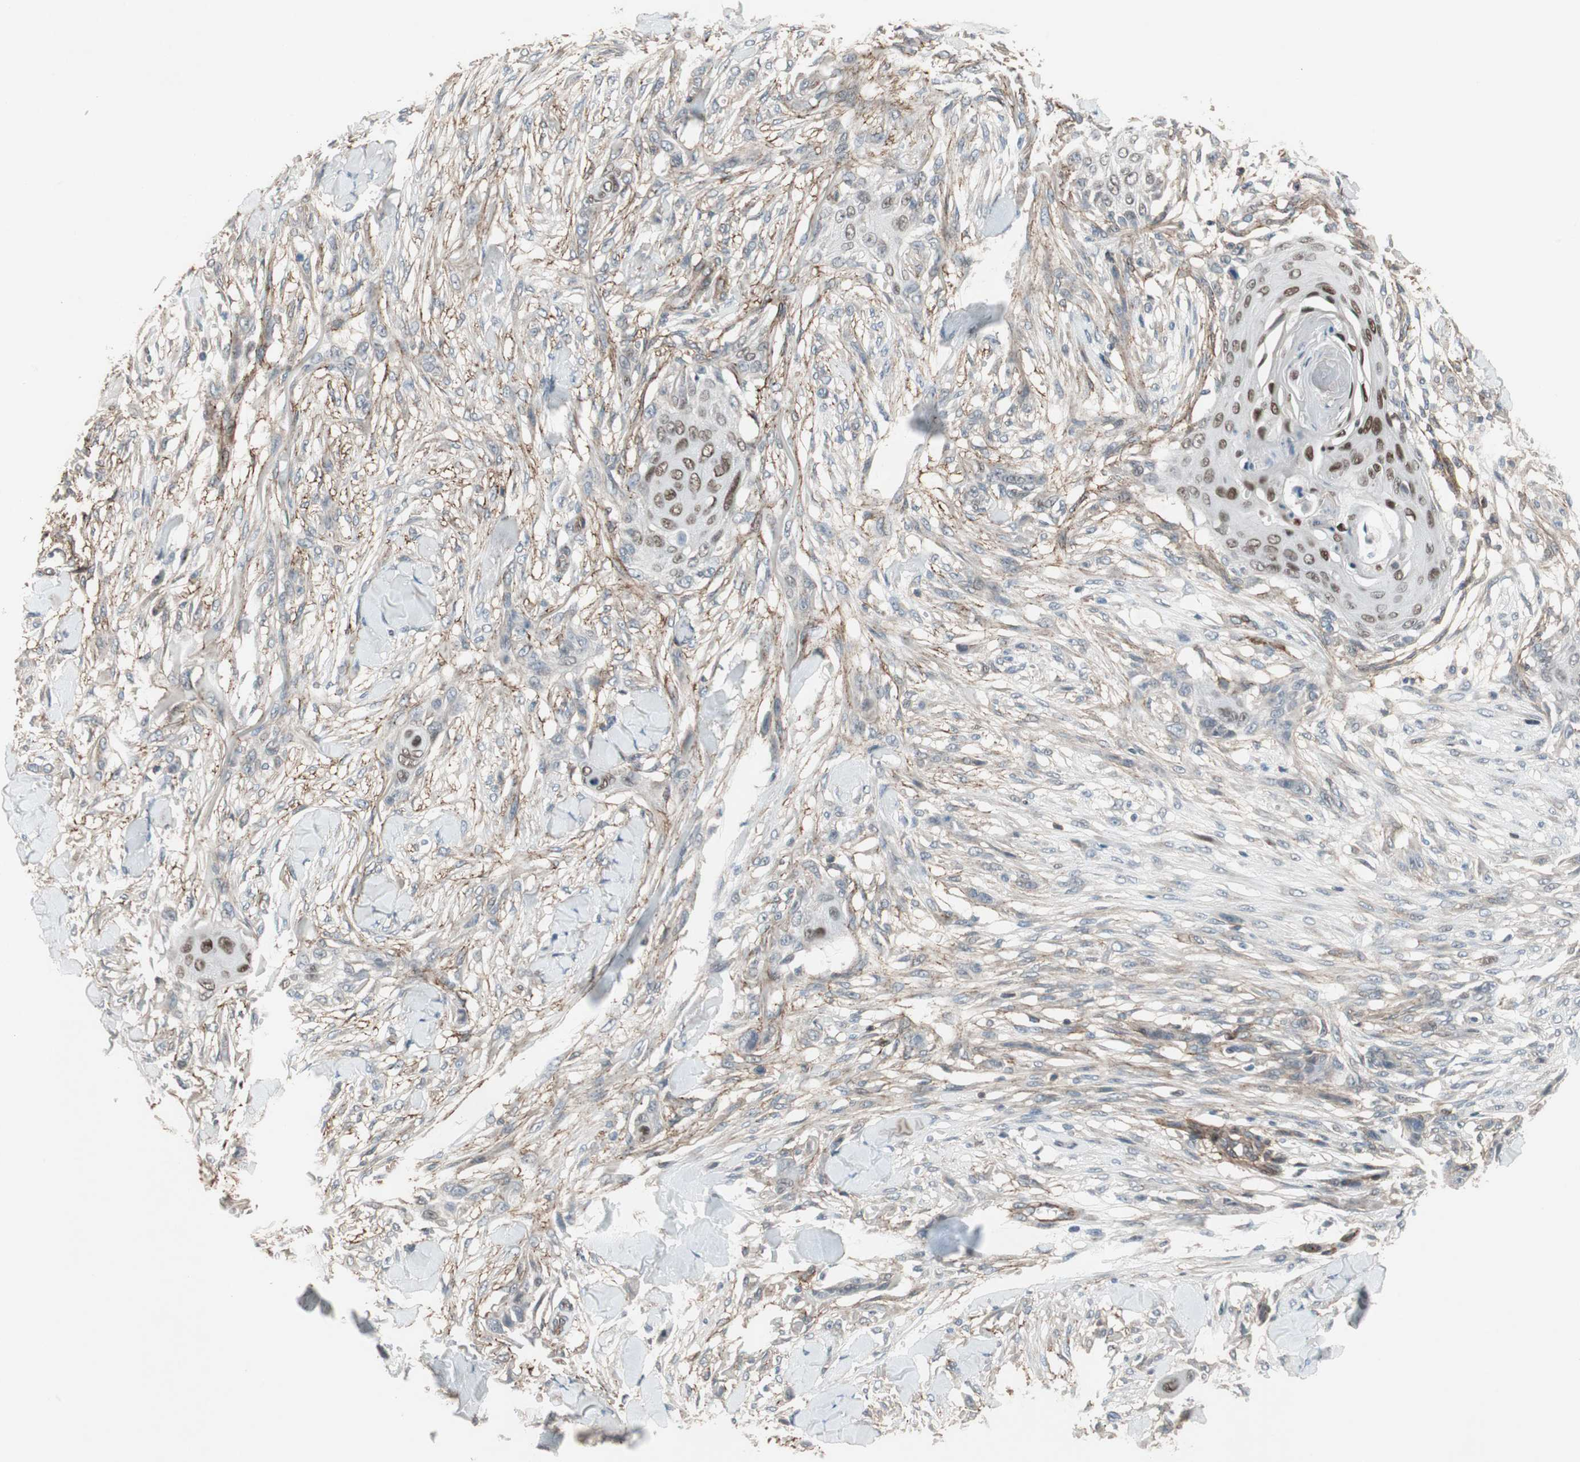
{"staining": {"intensity": "moderate", "quantity": "25%-75%", "location": "nuclear"}, "tissue": "skin cancer", "cell_type": "Tumor cells", "image_type": "cancer", "snomed": [{"axis": "morphology", "description": "Squamous cell carcinoma, NOS"}, {"axis": "topography", "description": "Skin"}], "caption": "DAB (3,3'-diaminobenzidine) immunohistochemical staining of human skin cancer (squamous cell carcinoma) demonstrates moderate nuclear protein staining in approximately 25%-75% of tumor cells.", "gene": "GRHL1", "patient": {"sex": "female", "age": 59}}